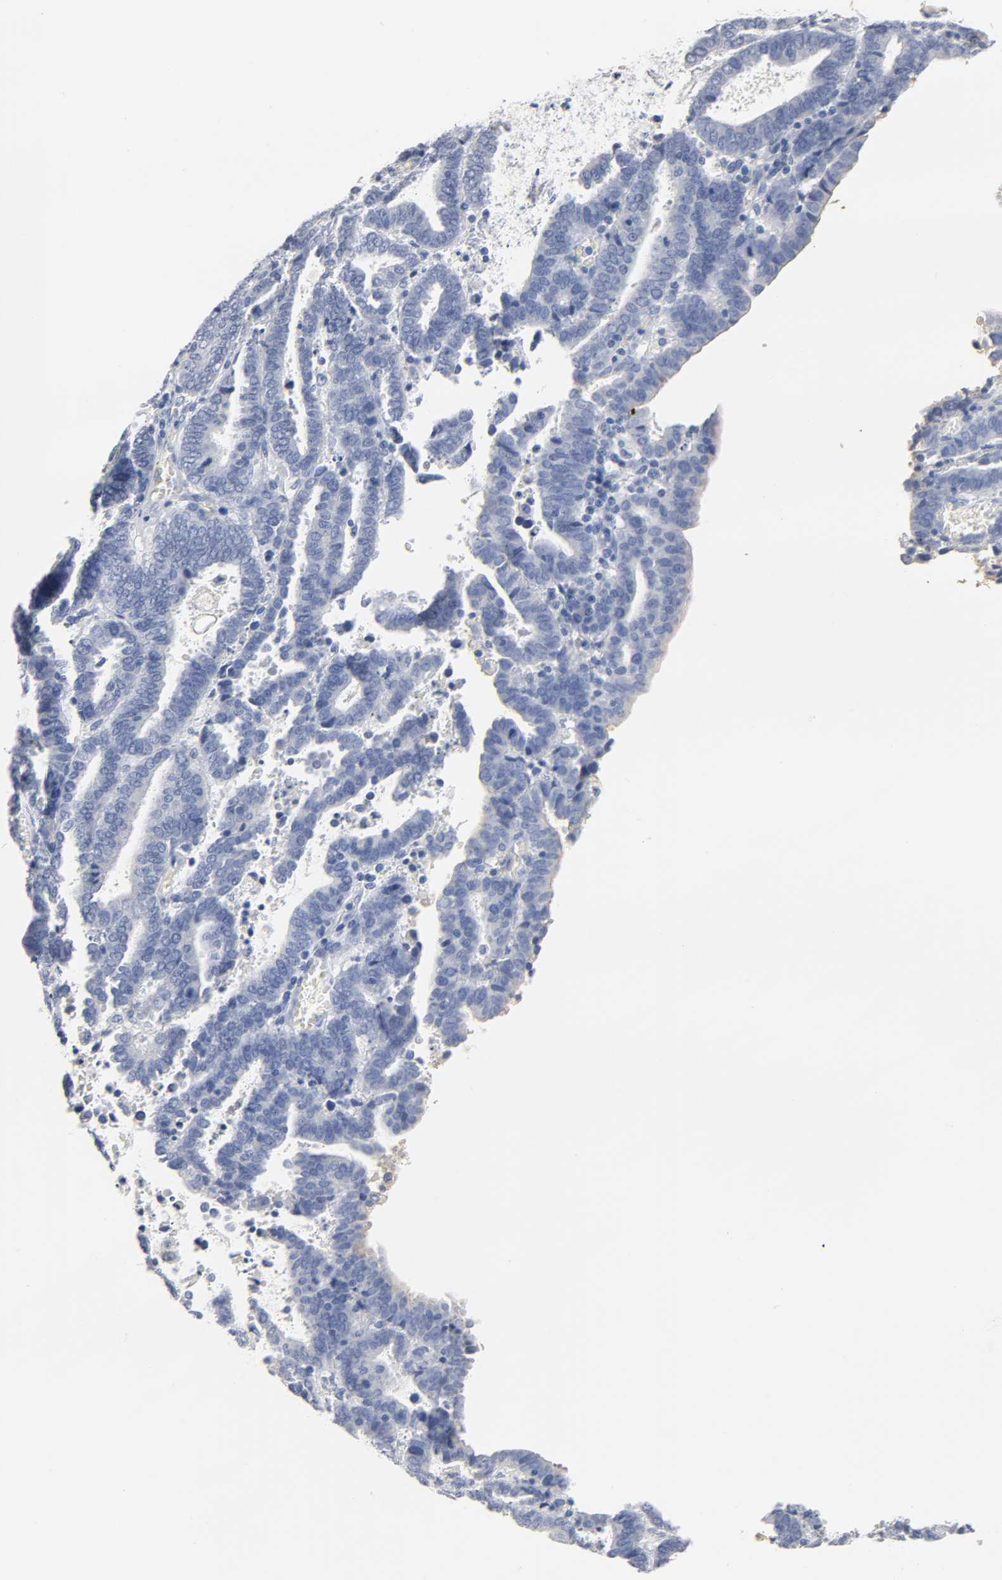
{"staining": {"intensity": "negative", "quantity": "none", "location": "none"}, "tissue": "endometrial cancer", "cell_type": "Tumor cells", "image_type": "cancer", "snomed": [{"axis": "morphology", "description": "Adenocarcinoma, NOS"}, {"axis": "topography", "description": "Uterus"}], "caption": "Photomicrograph shows no protein staining in tumor cells of endometrial cancer tissue.", "gene": "ACP3", "patient": {"sex": "female", "age": 83}}